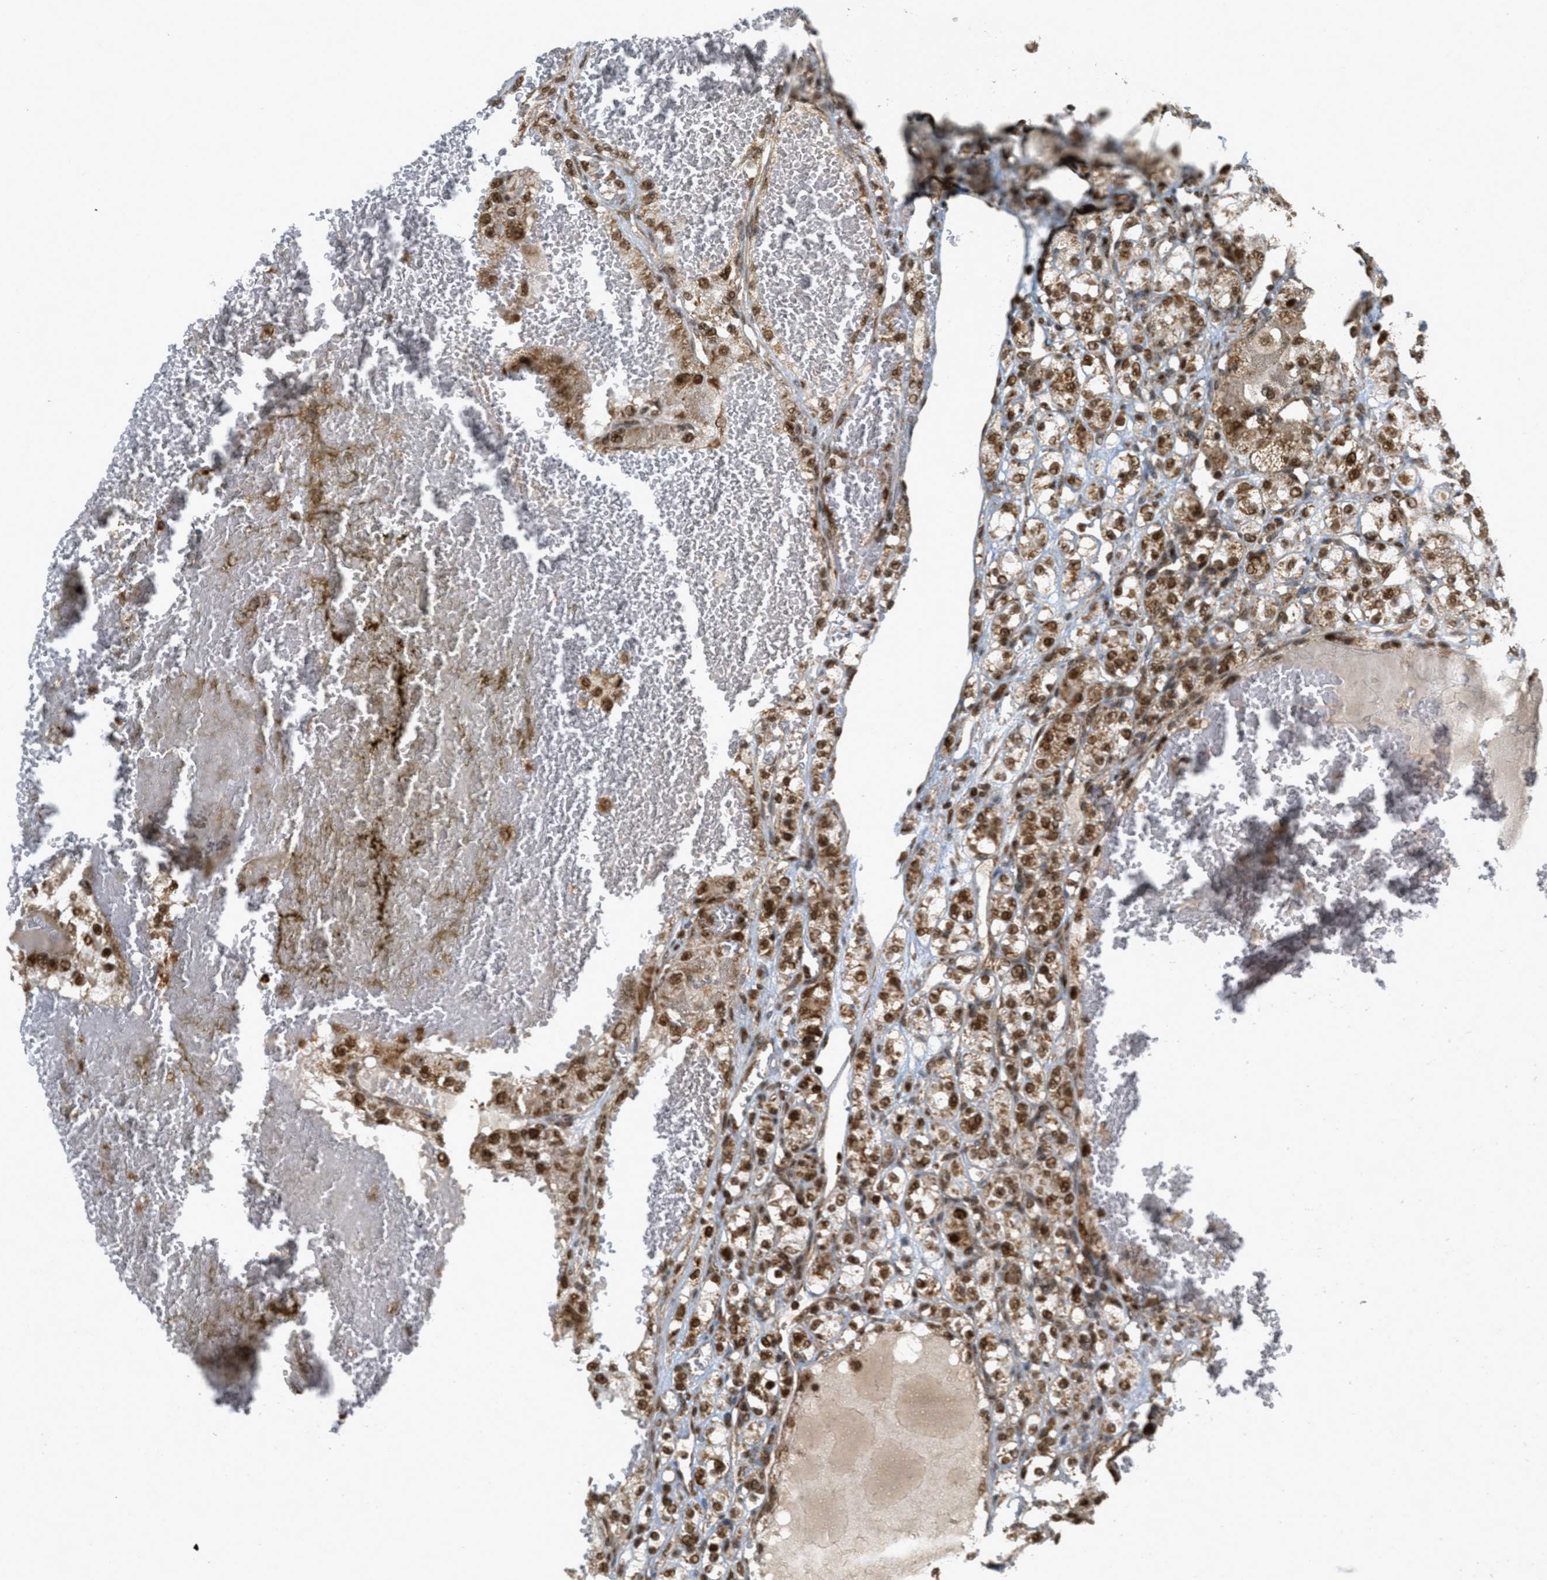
{"staining": {"intensity": "strong", "quantity": ">75%", "location": "cytoplasmic/membranous,nuclear"}, "tissue": "renal cancer", "cell_type": "Tumor cells", "image_type": "cancer", "snomed": [{"axis": "morphology", "description": "Normal tissue, NOS"}, {"axis": "morphology", "description": "Adenocarcinoma, NOS"}, {"axis": "topography", "description": "Kidney"}], "caption": "Protein expression analysis of renal cancer (adenocarcinoma) displays strong cytoplasmic/membranous and nuclear expression in about >75% of tumor cells. Immunohistochemistry (ihc) stains the protein in brown and the nuclei are stained blue.", "gene": "TLK1", "patient": {"sex": "male", "age": 61}}